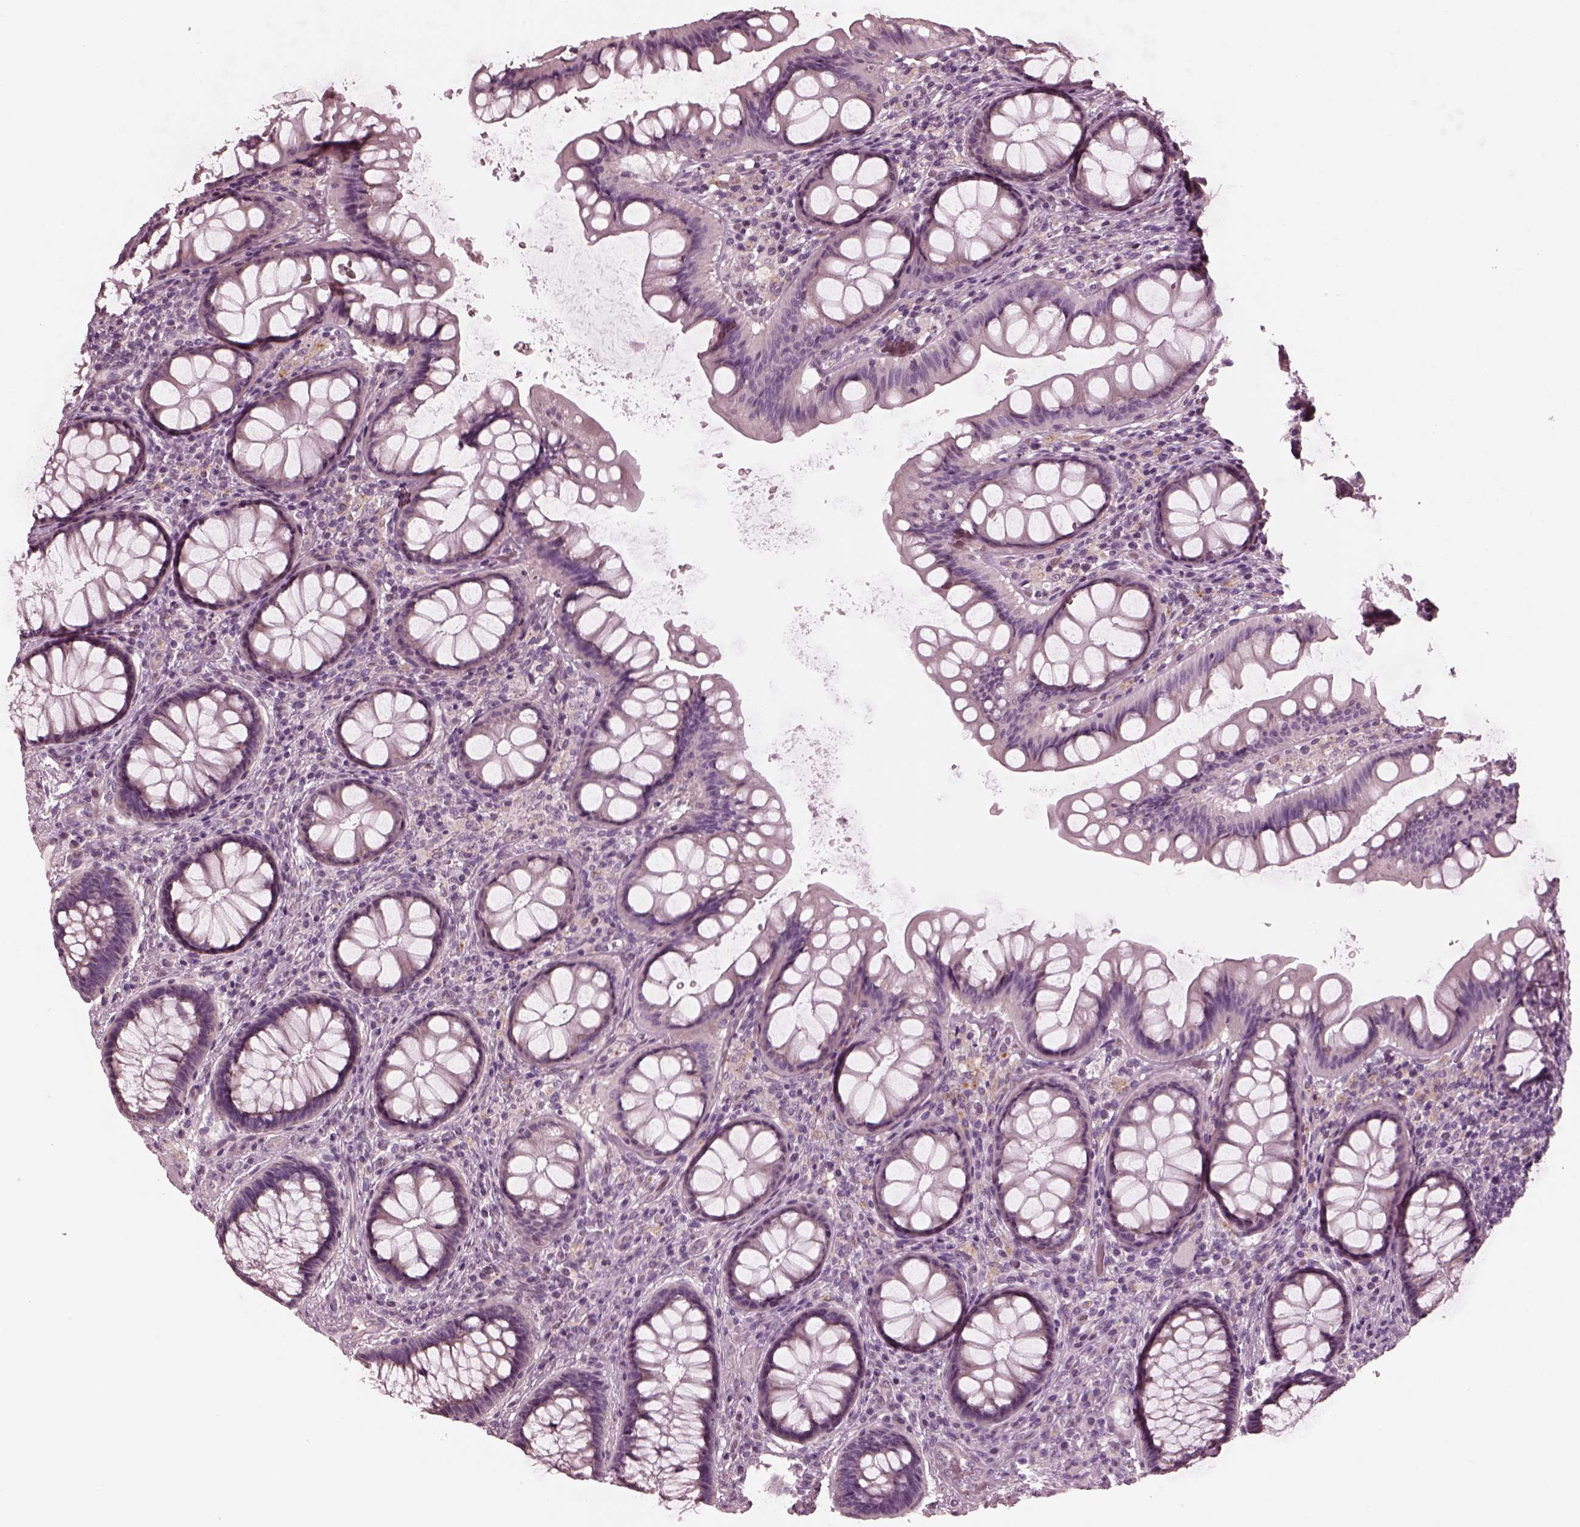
{"staining": {"intensity": "negative", "quantity": "none", "location": "none"}, "tissue": "colon", "cell_type": "Endothelial cells", "image_type": "normal", "snomed": [{"axis": "morphology", "description": "Normal tissue, NOS"}, {"axis": "topography", "description": "Colon"}], "caption": "High power microscopy image of an IHC histopathology image of normal colon, revealing no significant positivity in endothelial cells.", "gene": "KIF6", "patient": {"sex": "female", "age": 65}}